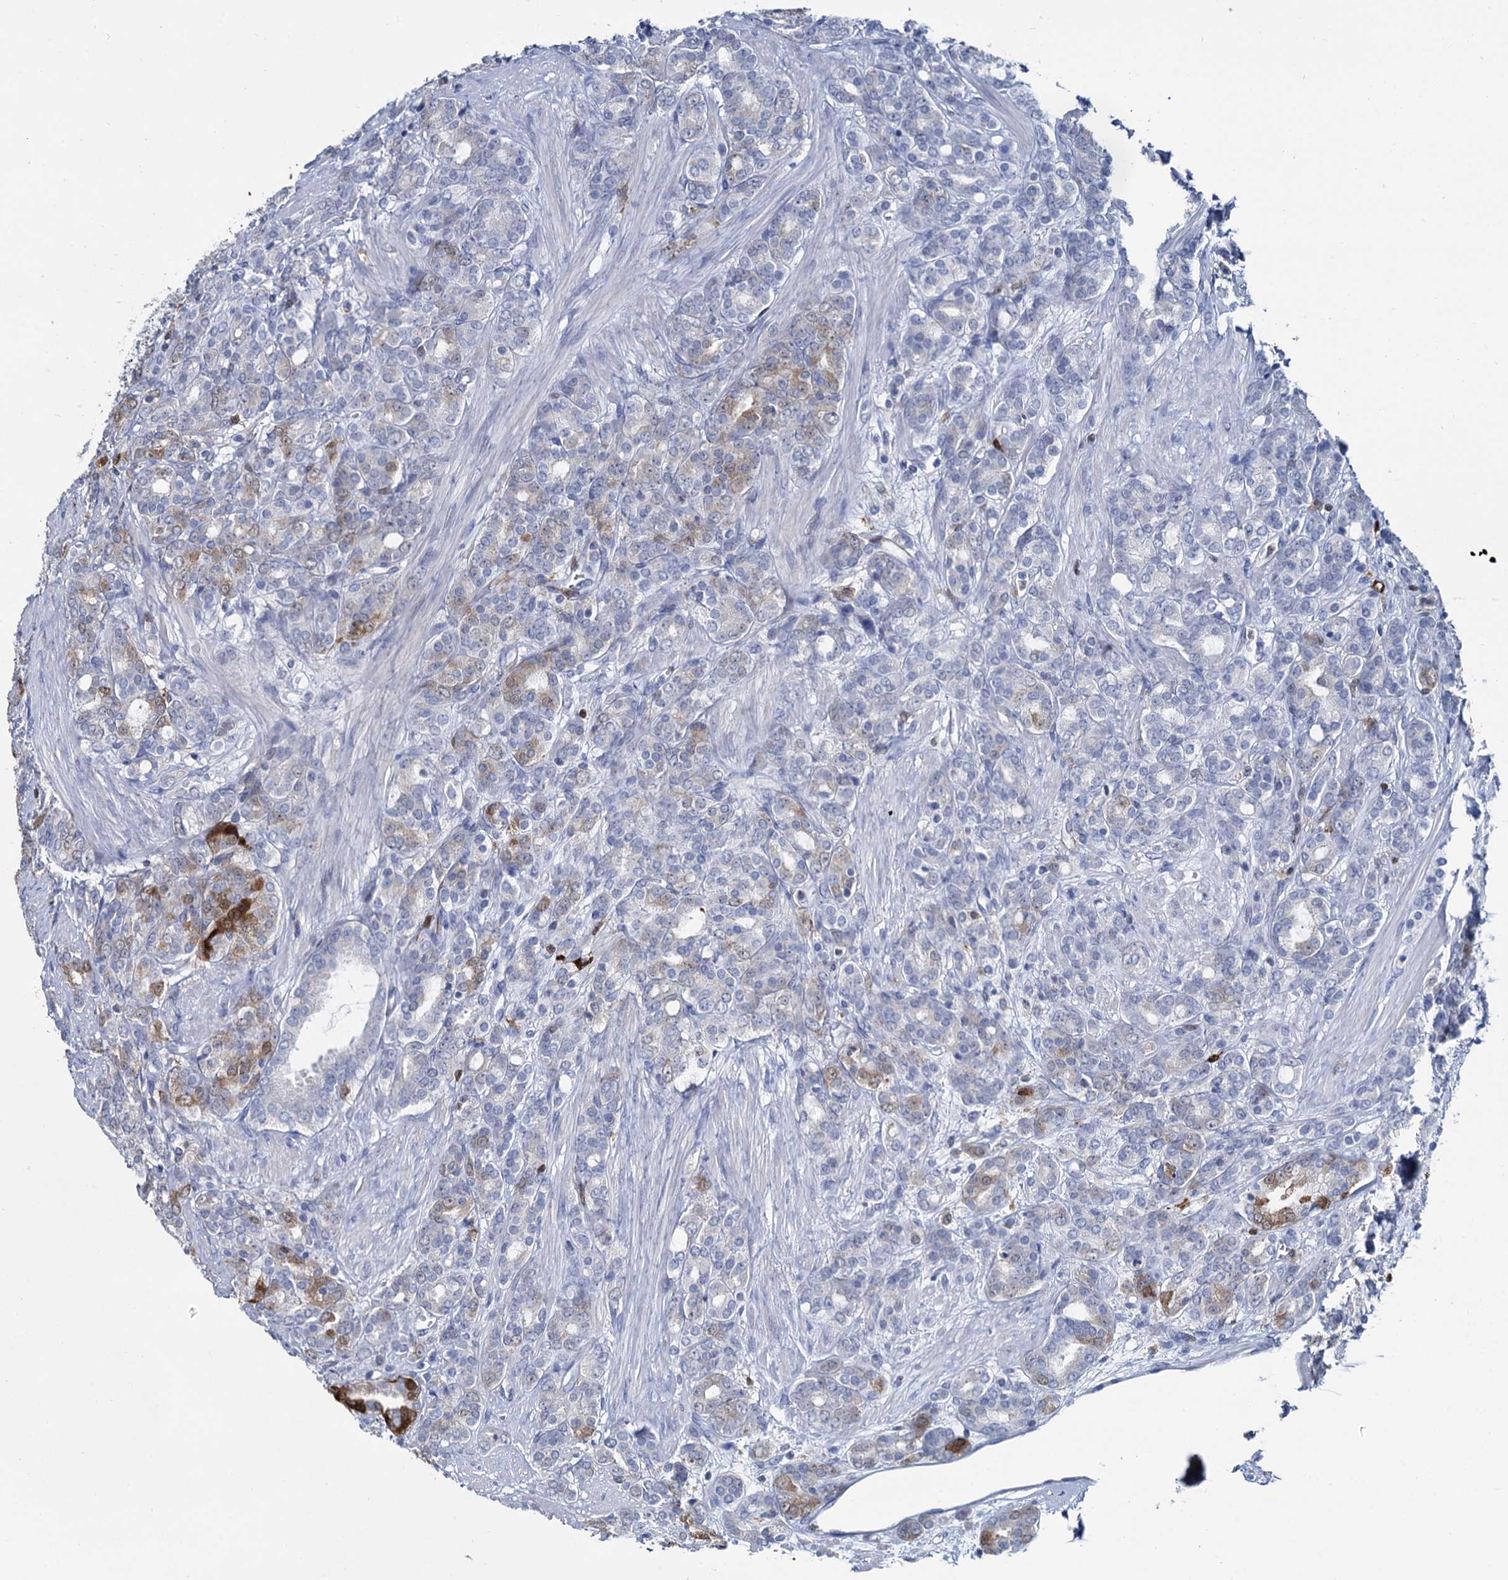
{"staining": {"intensity": "moderate", "quantity": "<25%", "location": "cytoplasmic/membranous,nuclear"}, "tissue": "prostate cancer", "cell_type": "Tumor cells", "image_type": "cancer", "snomed": [{"axis": "morphology", "description": "Adenocarcinoma, High grade"}, {"axis": "topography", "description": "Prostate"}], "caption": "IHC histopathology image of neoplastic tissue: human prostate cancer stained using IHC exhibits low levels of moderate protein expression localized specifically in the cytoplasmic/membranous and nuclear of tumor cells, appearing as a cytoplasmic/membranous and nuclear brown color.", "gene": "FABP5", "patient": {"sex": "male", "age": 62}}